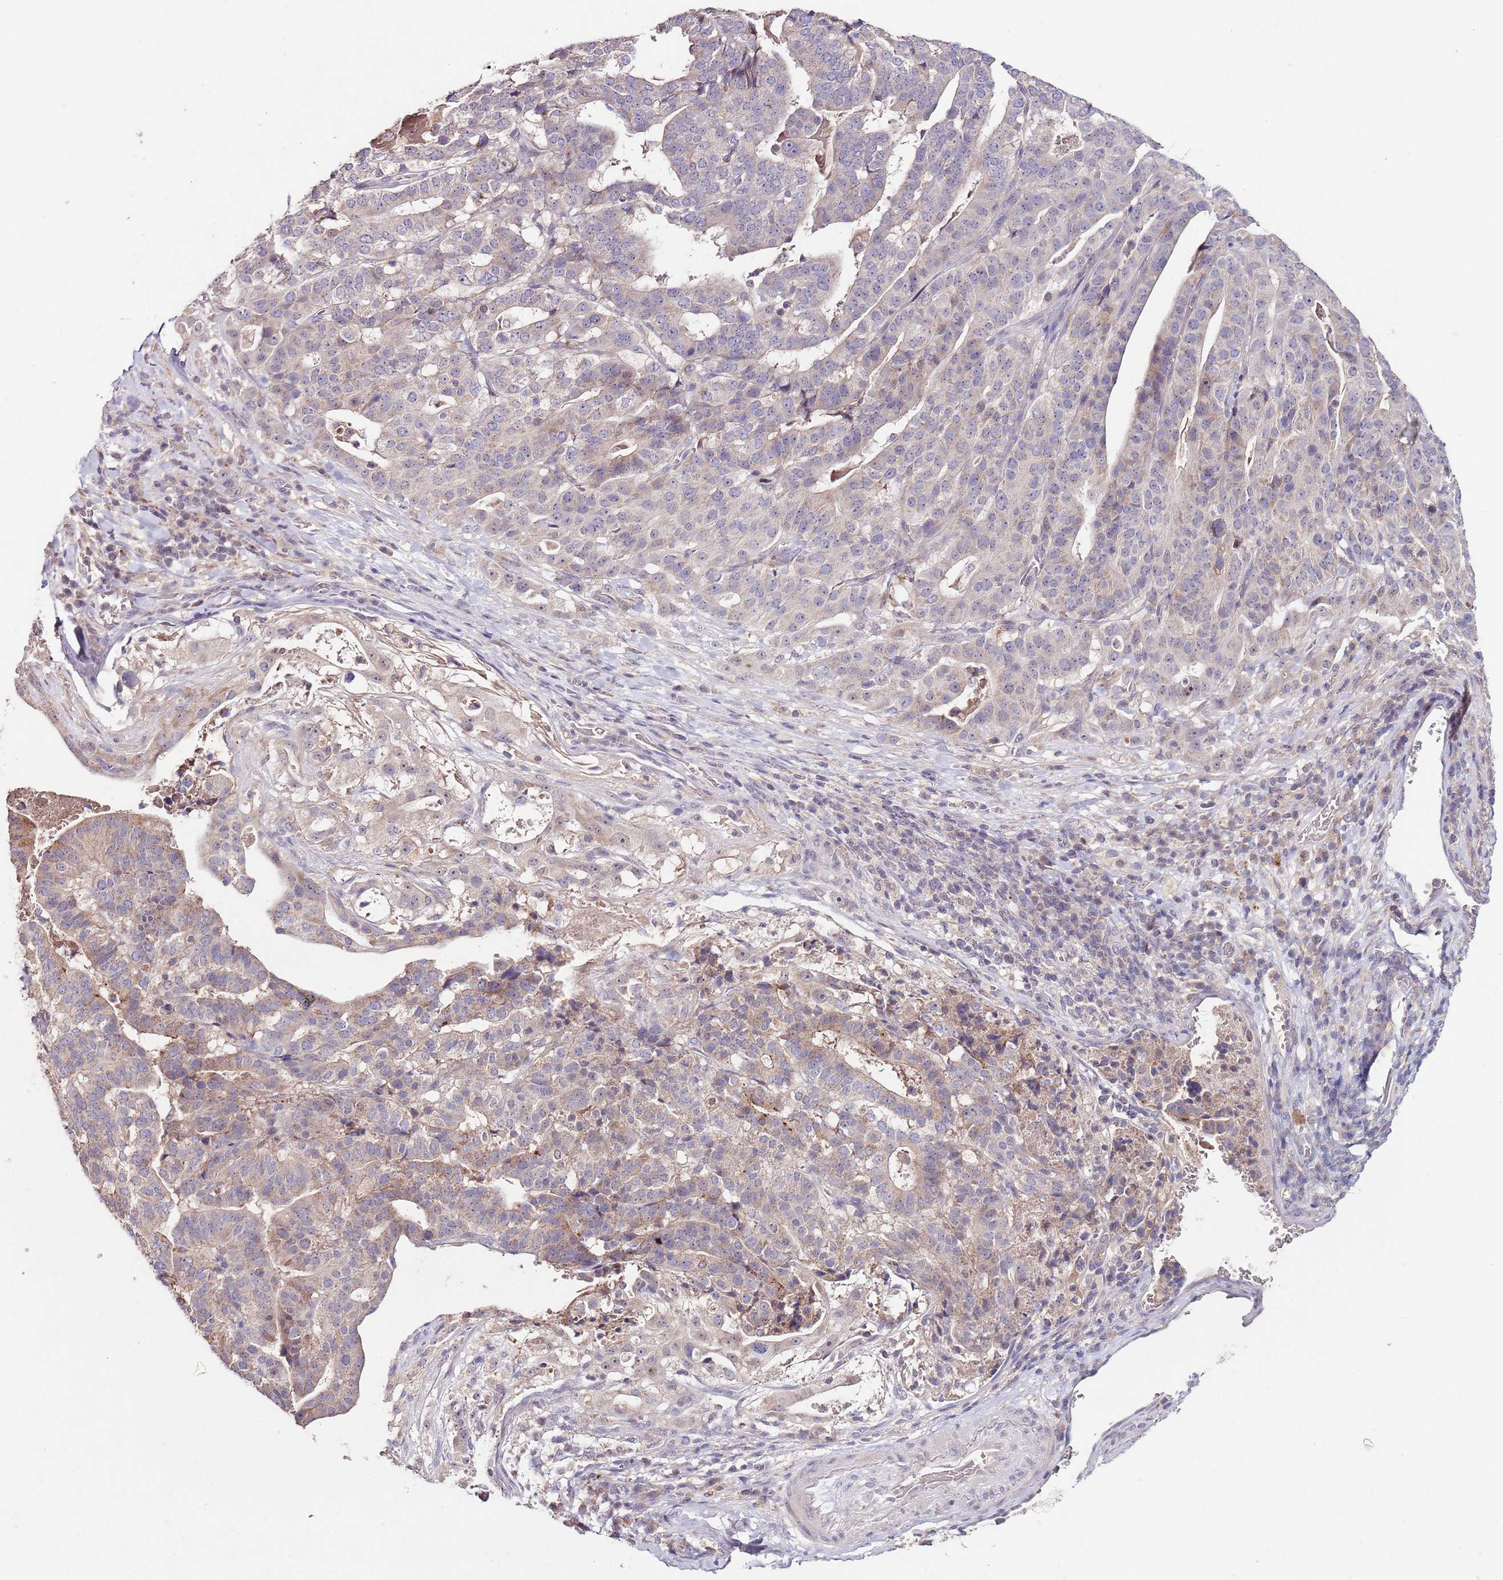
{"staining": {"intensity": "weak", "quantity": "25%-75%", "location": "cytoplasmic/membranous"}, "tissue": "stomach cancer", "cell_type": "Tumor cells", "image_type": "cancer", "snomed": [{"axis": "morphology", "description": "Adenocarcinoma, NOS"}, {"axis": "topography", "description": "Stomach"}], "caption": "Adenocarcinoma (stomach) stained with DAB (3,3'-diaminobenzidine) immunohistochemistry (IHC) shows low levels of weak cytoplasmic/membranous expression in about 25%-75% of tumor cells. The staining was performed using DAB to visualize the protein expression in brown, while the nuclei were stained in blue with hematoxylin (Magnification: 20x).", "gene": "NRDE2", "patient": {"sex": "male", "age": 48}}